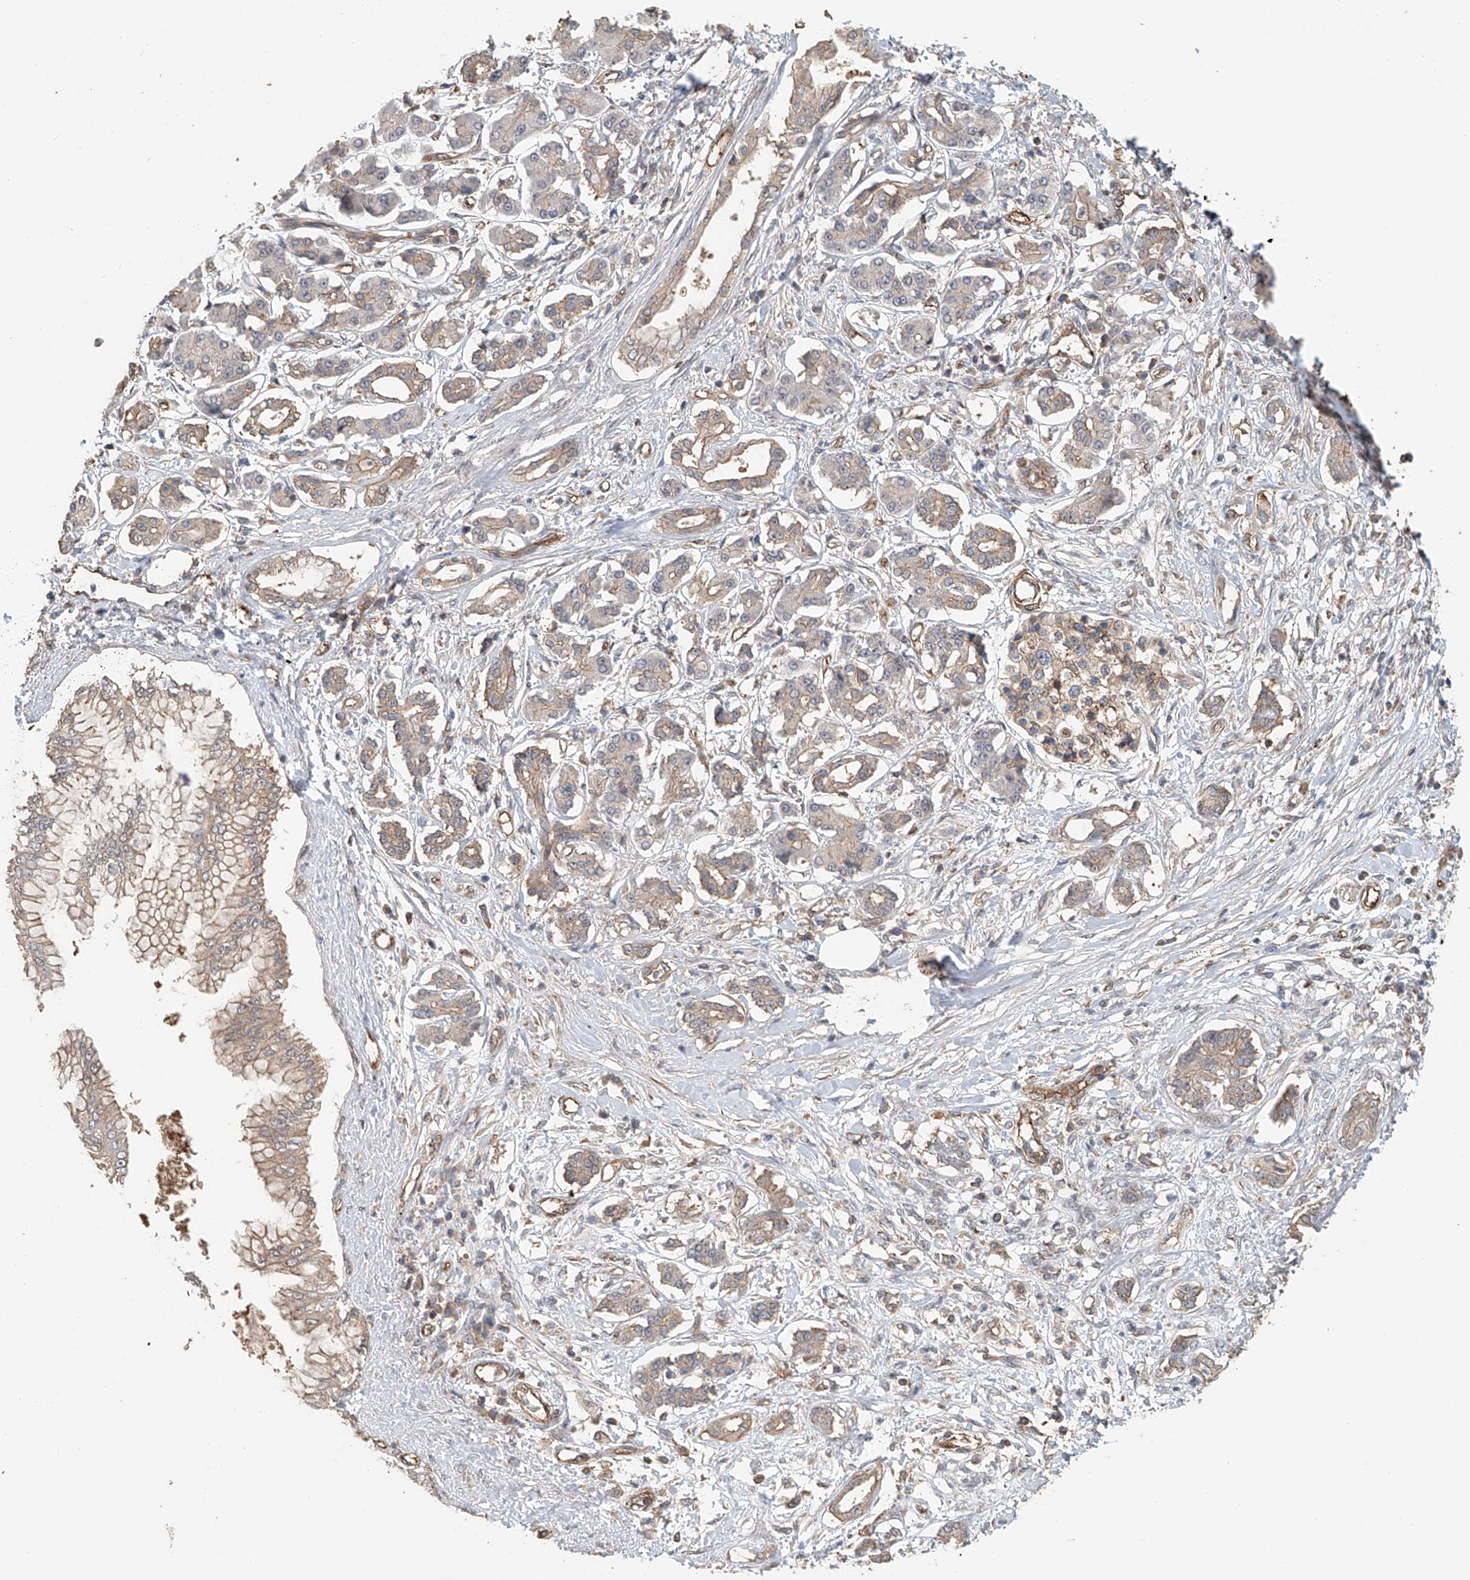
{"staining": {"intensity": "weak", "quantity": "25%-75%", "location": "cytoplasmic/membranous"}, "tissue": "pancreatic cancer", "cell_type": "Tumor cells", "image_type": "cancer", "snomed": [{"axis": "morphology", "description": "Adenocarcinoma, NOS"}, {"axis": "topography", "description": "Pancreas"}], "caption": "This histopathology image reveals immunohistochemistry staining of human pancreatic cancer (adenocarcinoma), with low weak cytoplasmic/membranous staining in about 25%-75% of tumor cells.", "gene": "FRYL", "patient": {"sex": "female", "age": 56}}